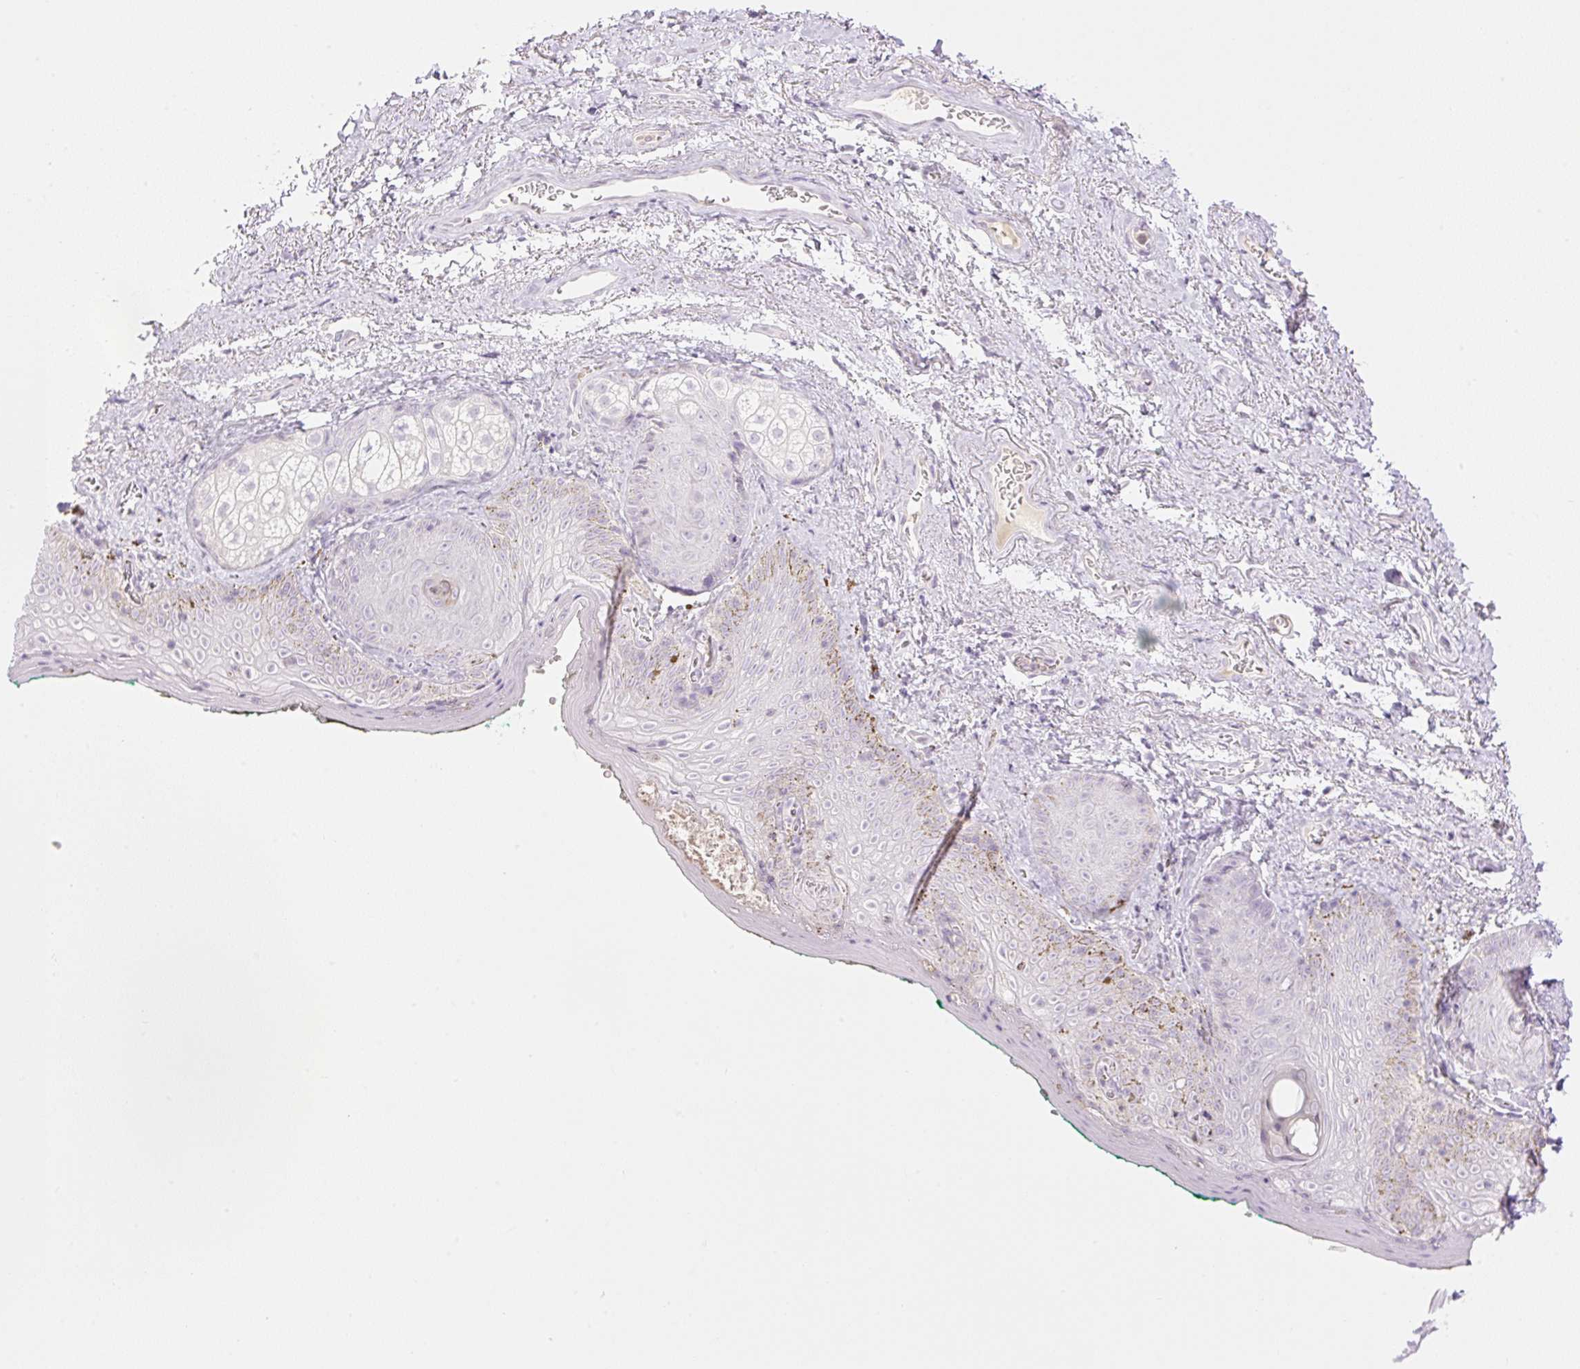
{"staining": {"intensity": "weak", "quantity": "<25%", "location": "cytoplasmic/membranous"}, "tissue": "vagina", "cell_type": "Squamous epithelial cells", "image_type": "normal", "snomed": [{"axis": "morphology", "description": "Normal tissue, NOS"}, {"axis": "topography", "description": "Vulva"}, {"axis": "topography", "description": "Vagina"}, {"axis": "topography", "description": "Peripheral nerve tissue"}], "caption": "Vagina stained for a protein using immunohistochemistry (IHC) demonstrates no staining squamous epithelial cells.", "gene": "TBX15", "patient": {"sex": "female", "age": 66}}